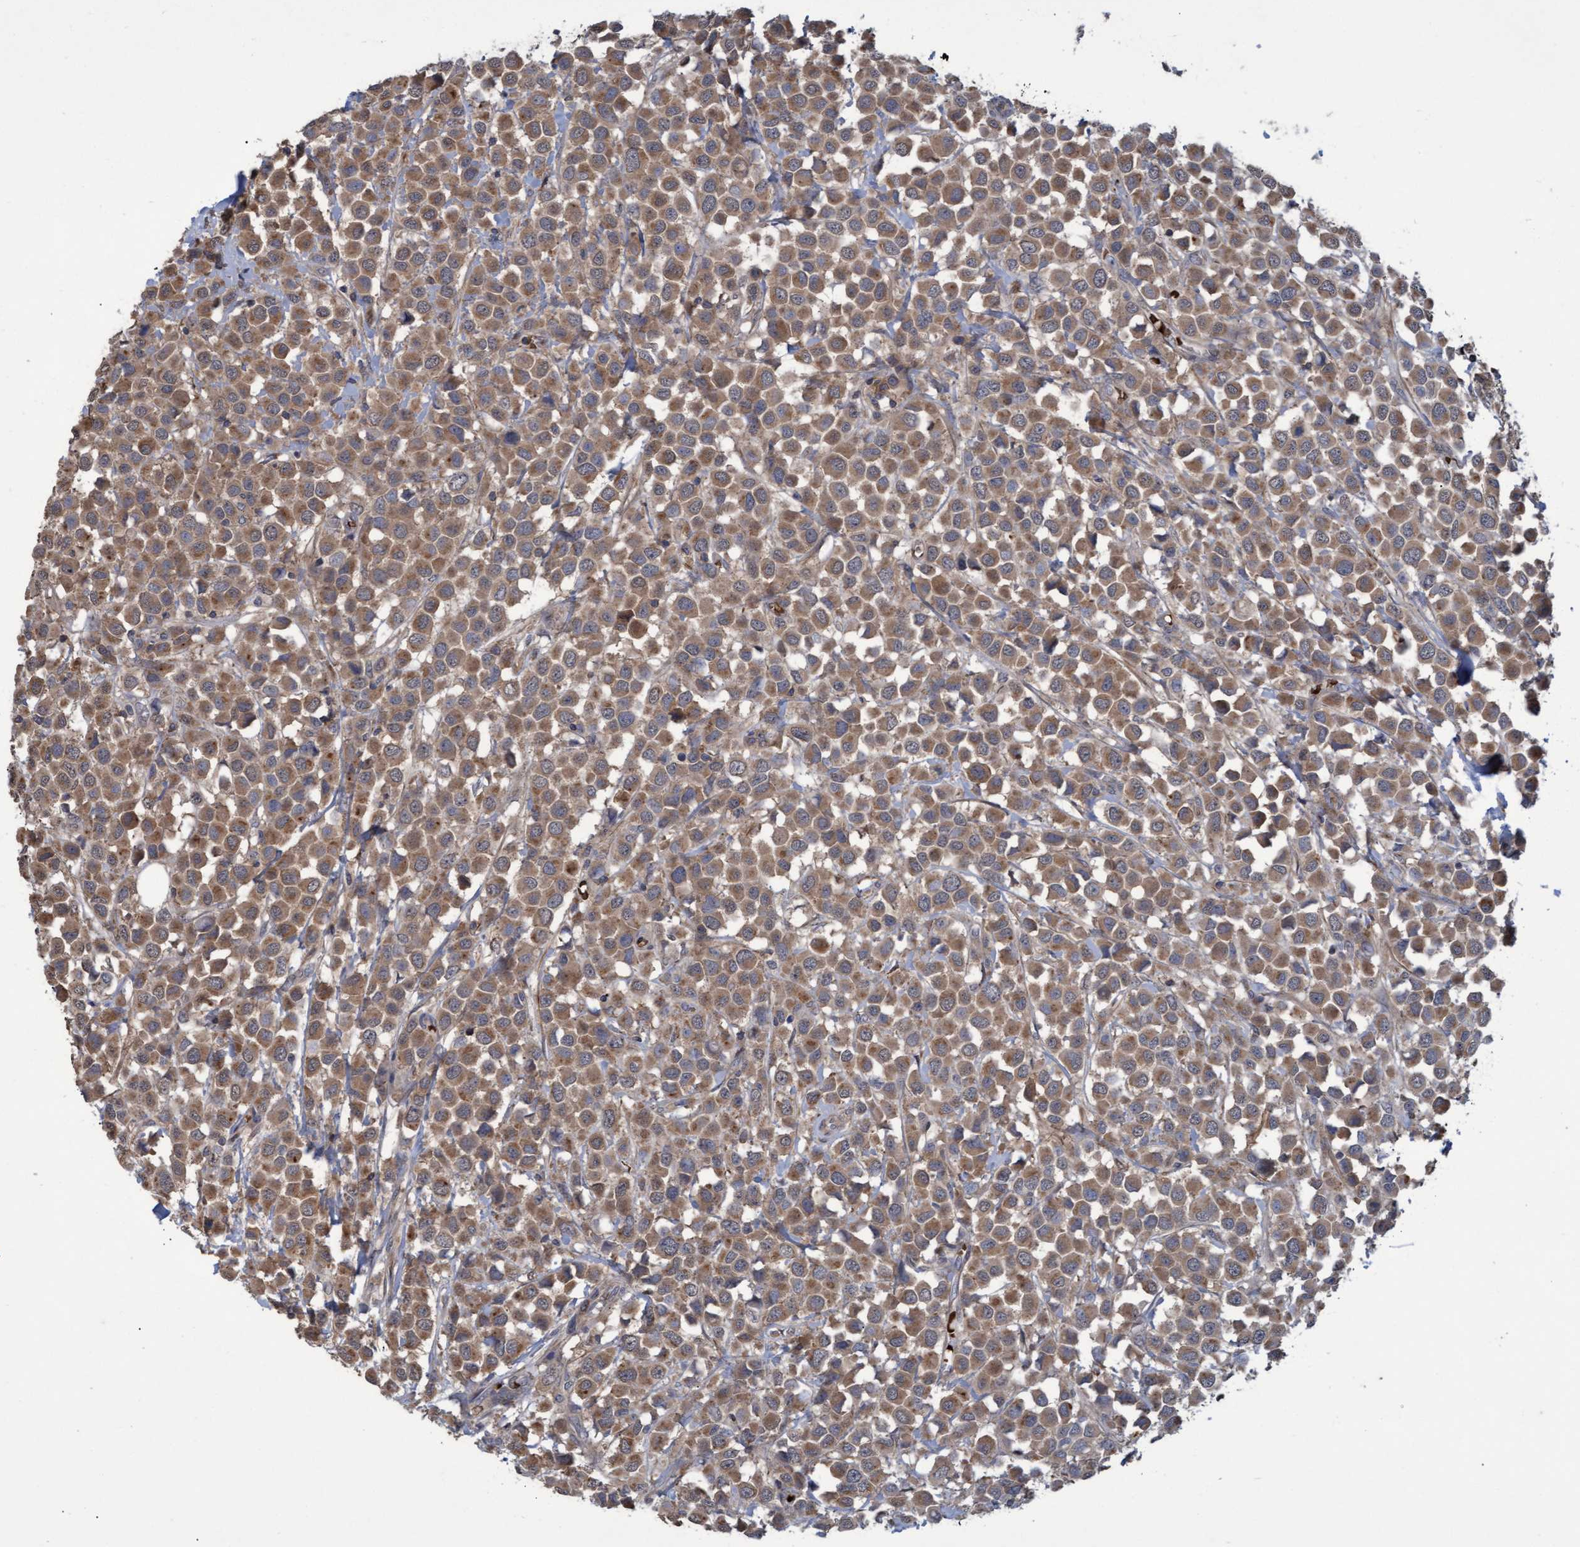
{"staining": {"intensity": "moderate", "quantity": ">75%", "location": "cytoplasmic/membranous"}, "tissue": "breast cancer", "cell_type": "Tumor cells", "image_type": "cancer", "snomed": [{"axis": "morphology", "description": "Duct carcinoma"}, {"axis": "topography", "description": "Breast"}], "caption": "Immunohistochemical staining of human infiltrating ductal carcinoma (breast) displays moderate cytoplasmic/membranous protein staining in about >75% of tumor cells. The staining was performed using DAB, with brown indicating positive protein expression. Nuclei are stained blue with hematoxylin.", "gene": "NAA15", "patient": {"sex": "female", "age": 61}}